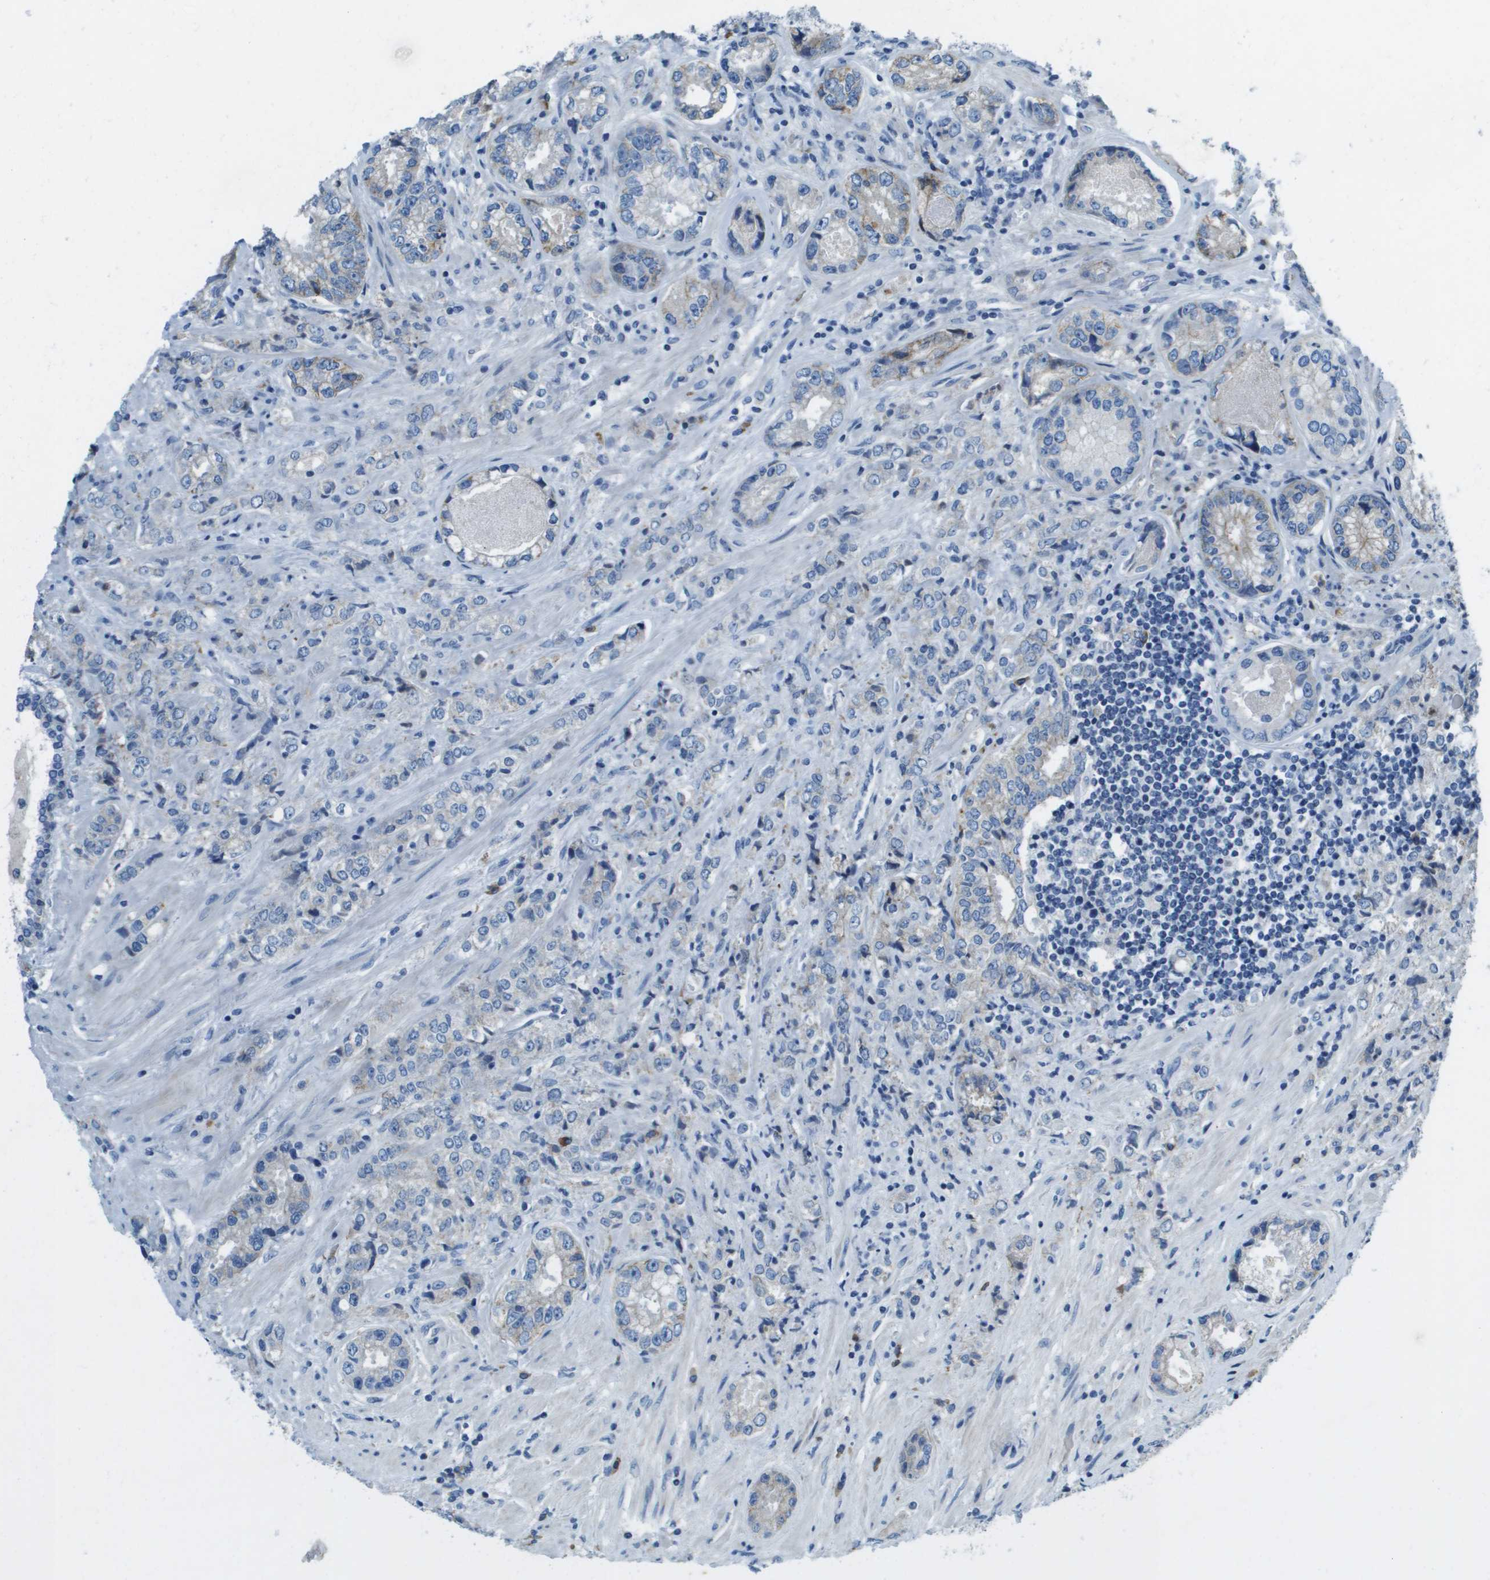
{"staining": {"intensity": "weak", "quantity": "<25%", "location": "cytoplasmic/membranous"}, "tissue": "prostate cancer", "cell_type": "Tumor cells", "image_type": "cancer", "snomed": [{"axis": "morphology", "description": "Adenocarcinoma, High grade"}, {"axis": "topography", "description": "Prostate"}], "caption": "Immunohistochemistry image of neoplastic tissue: human prostate cancer (adenocarcinoma (high-grade)) stained with DAB (3,3'-diaminobenzidine) exhibits no significant protein staining in tumor cells.", "gene": "SDC1", "patient": {"sex": "male", "age": 61}}